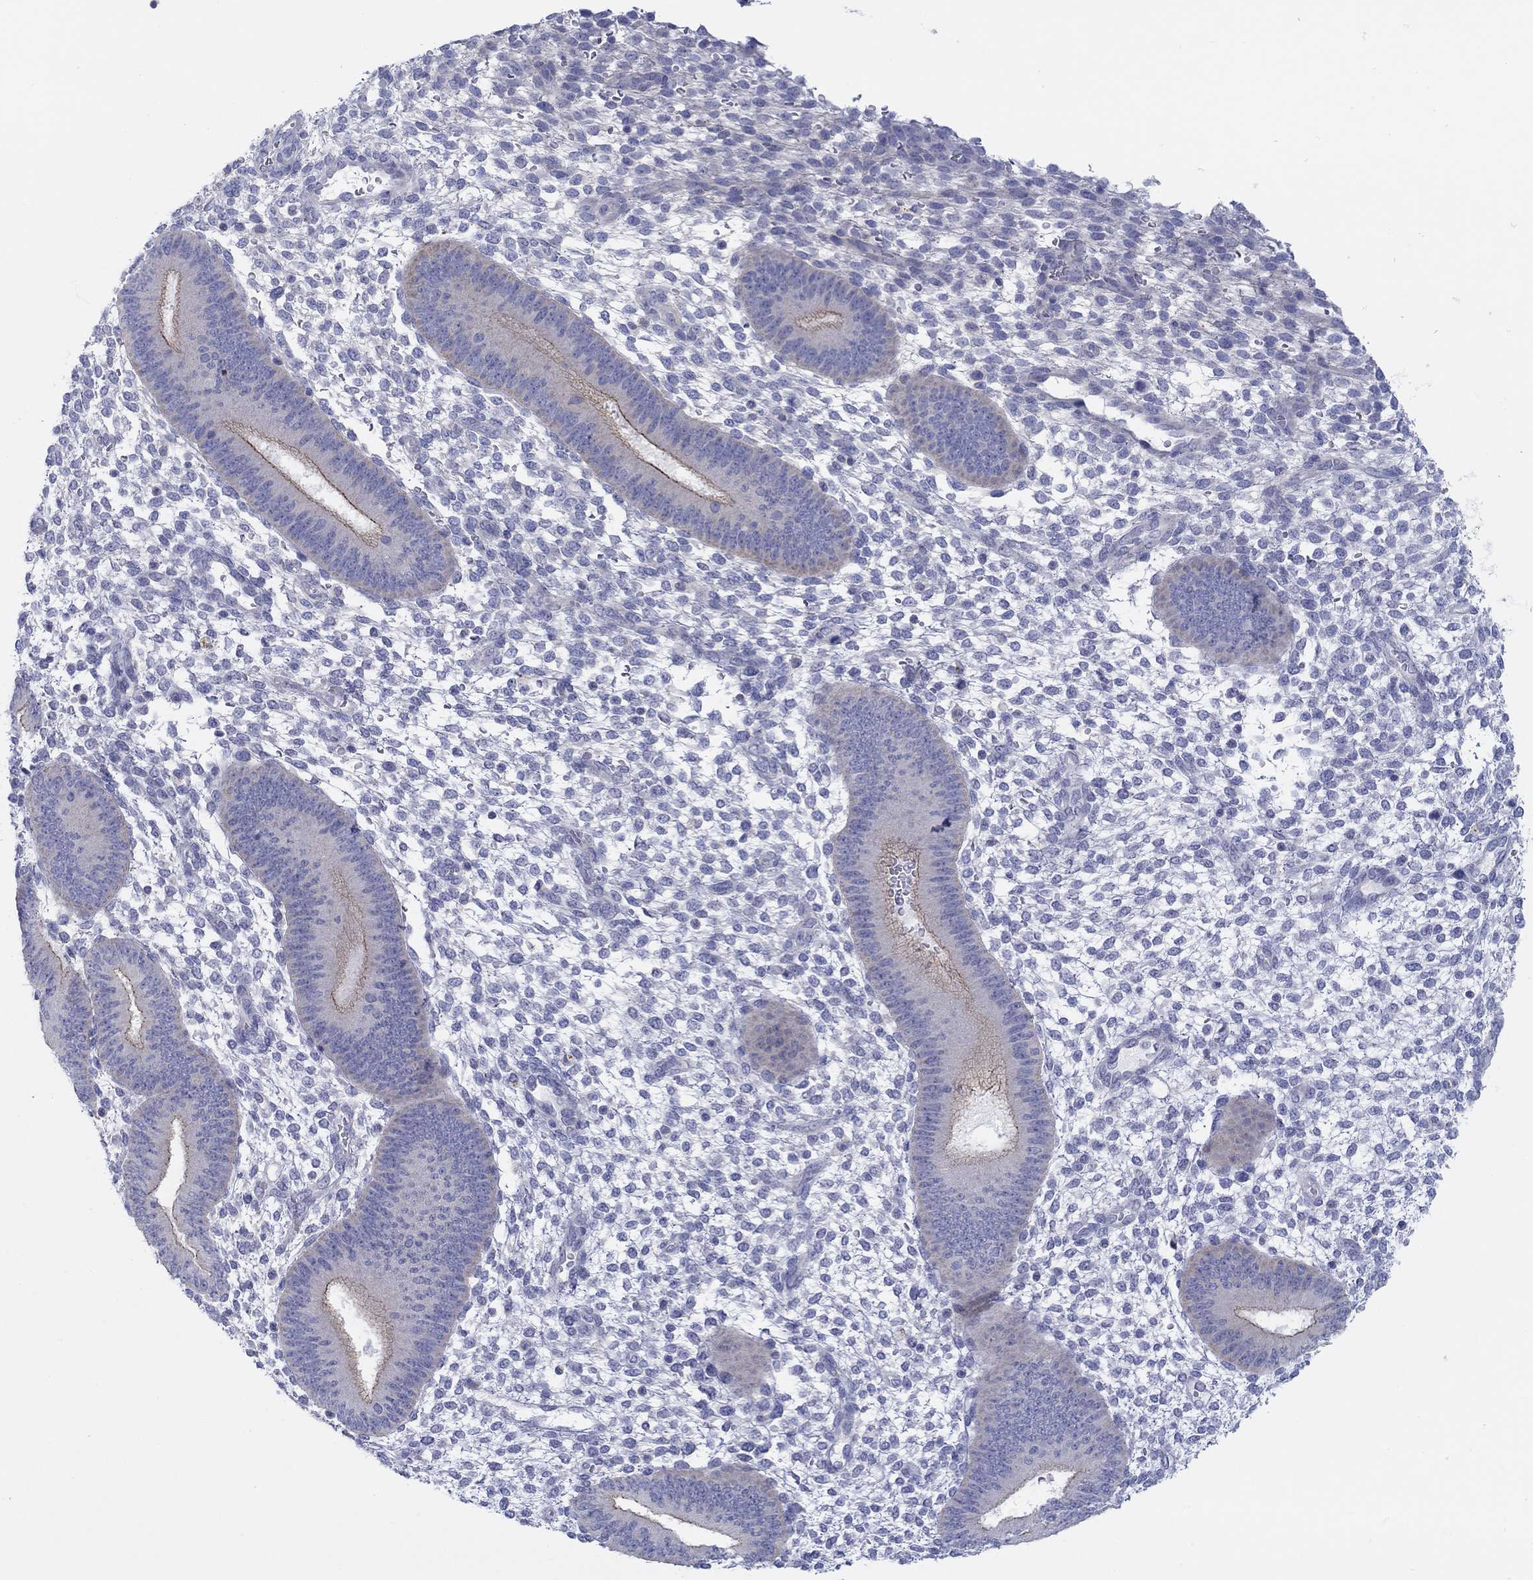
{"staining": {"intensity": "negative", "quantity": "none", "location": "none"}, "tissue": "endometrium", "cell_type": "Cells in endometrial stroma", "image_type": "normal", "snomed": [{"axis": "morphology", "description": "Normal tissue, NOS"}, {"axis": "topography", "description": "Endometrium"}], "caption": "An immunohistochemistry image of unremarkable endometrium is shown. There is no staining in cells in endometrial stroma of endometrium. (Stains: DAB IHC with hematoxylin counter stain, Microscopy: brightfield microscopy at high magnification).", "gene": "HAPLN4", "patient": {"sex": "female", "age": 39}}